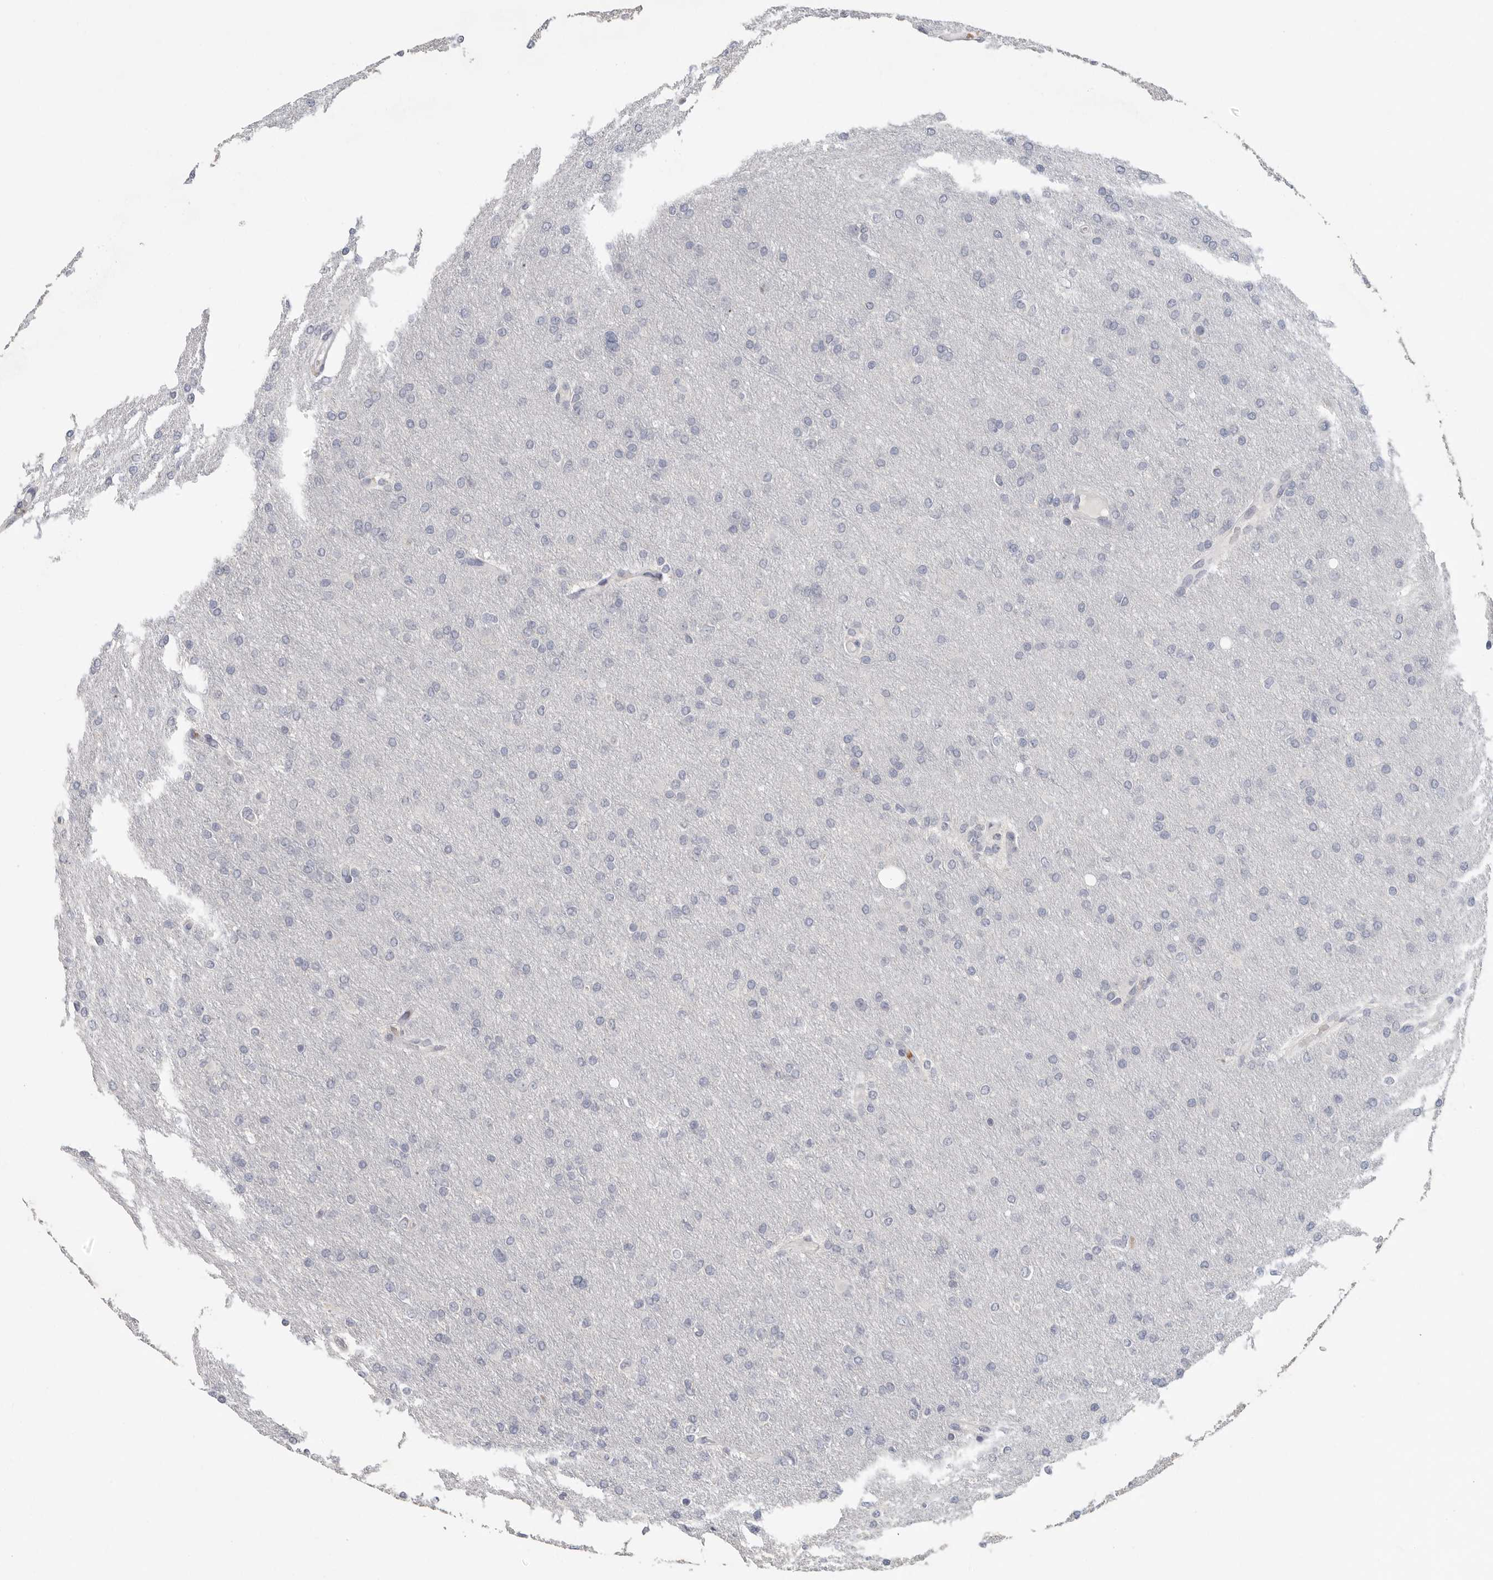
{"staining": {"intensity": "negative", "quantity": "none", "location": "none"}, "tissue": "glioma", "cell_type": "Tumor cells", "image_type": "cancer", "snomed": [{"axis": "morphology", "description": "Glioma, malignant, High grade"}, {"axis": "topography", "description": "Cerebral cortex"}], "caption": "Human malignant high-grade glioma stained for a protein using immunohistochemistry (IHC) reveals no expression in tumor cells.", "gene": "DNAJC11", "patient": {"sex": "female", "age": 36}}